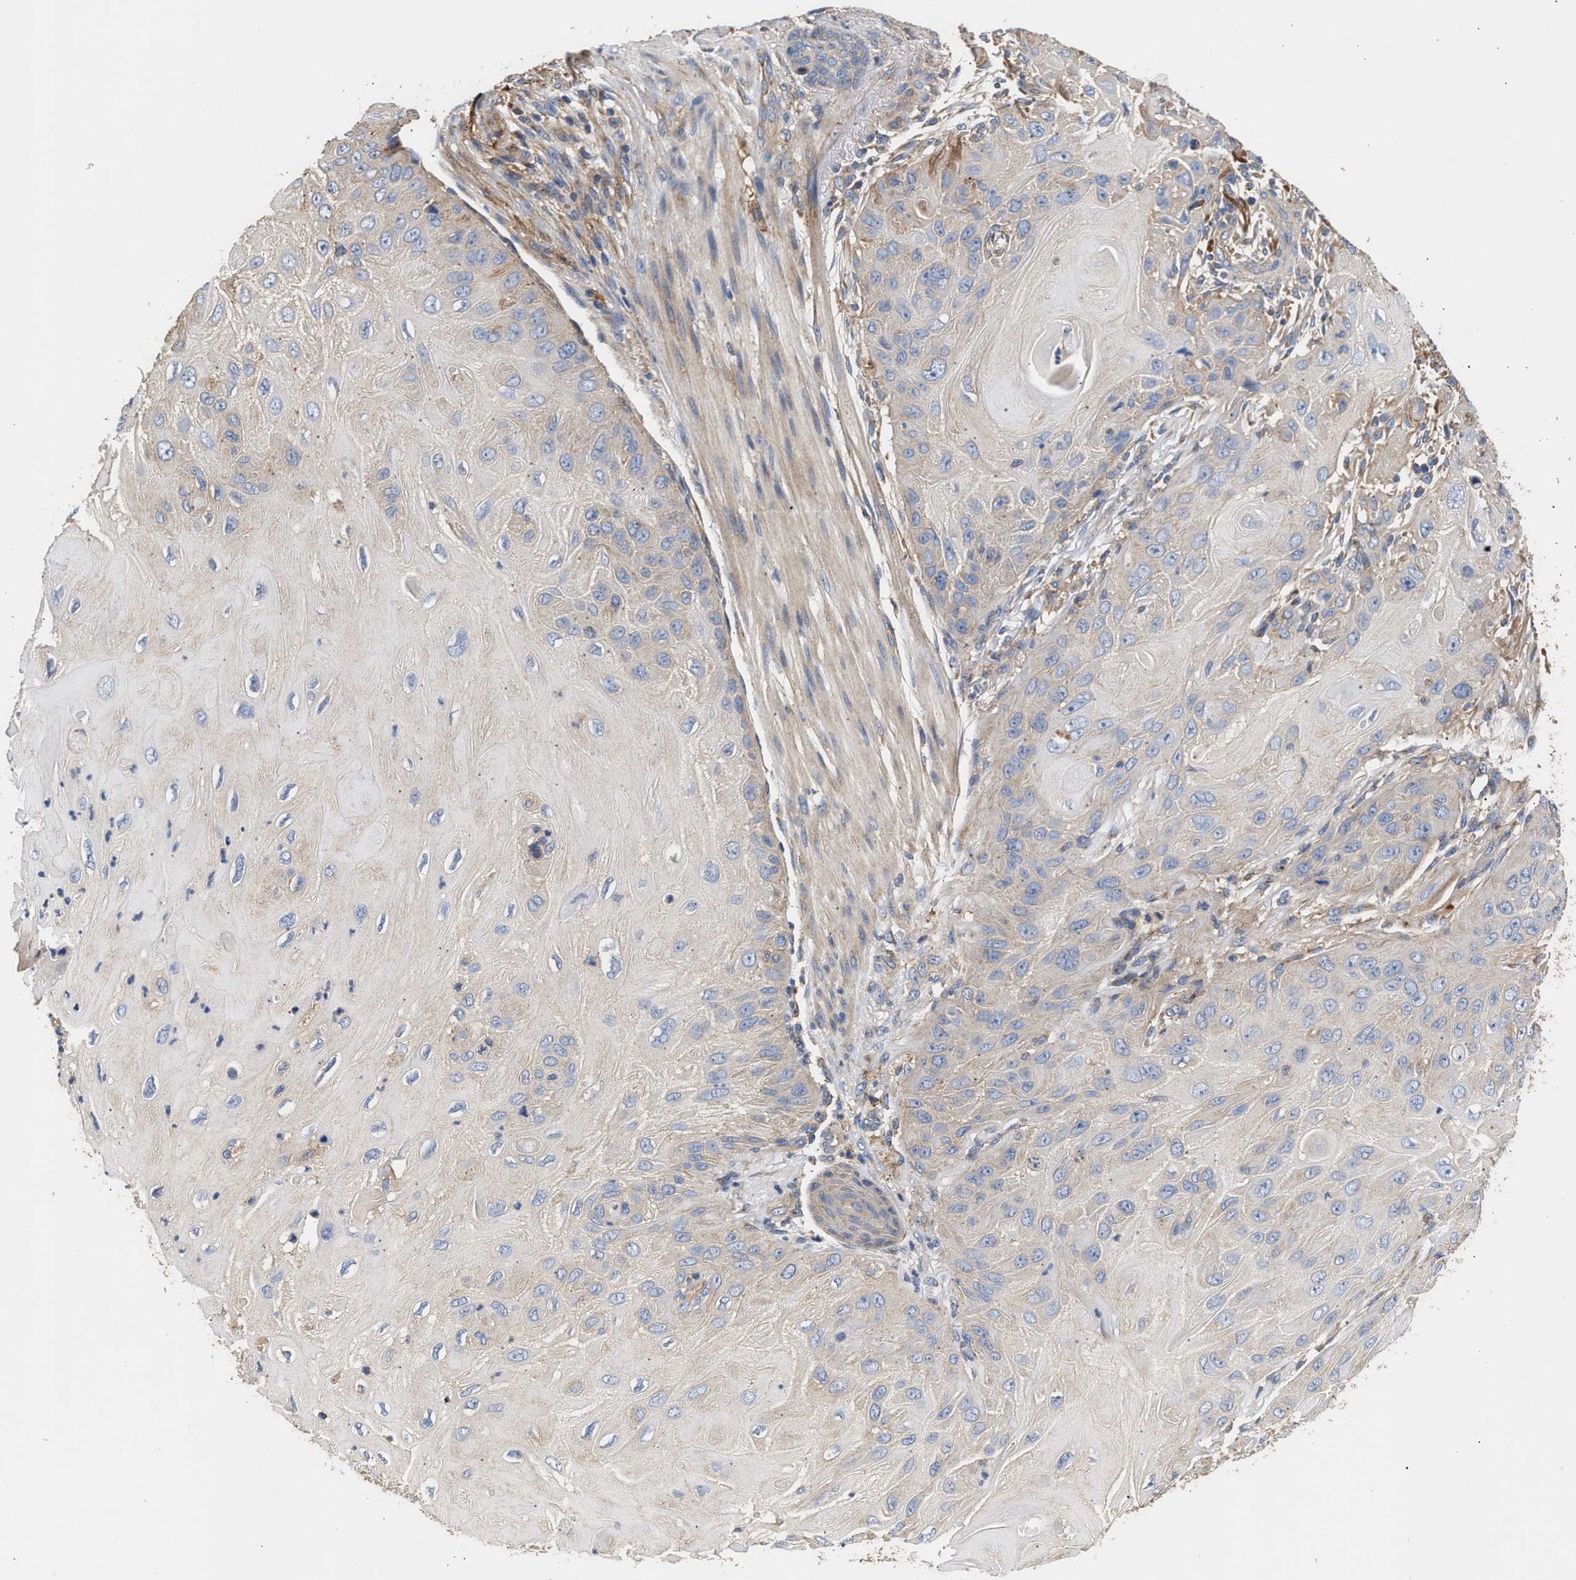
{"staining": {"intensity": "negative", "quantity": "none", "location": "none"}, "tissue": "skin cancer", "cell_type": "Tumor cells", "image_type": "cancer", "snomed": [{"axis": "morphology", "description": "Squamous cell carcinoma, NOS"}, {"axis": "topography", "description": "Skin"}], "caption": "This is an IHC image of skin cancer. There is no positivity in tumor cells.", "gene": "KLB", "patient": {"sex": "female", "age": 77}}